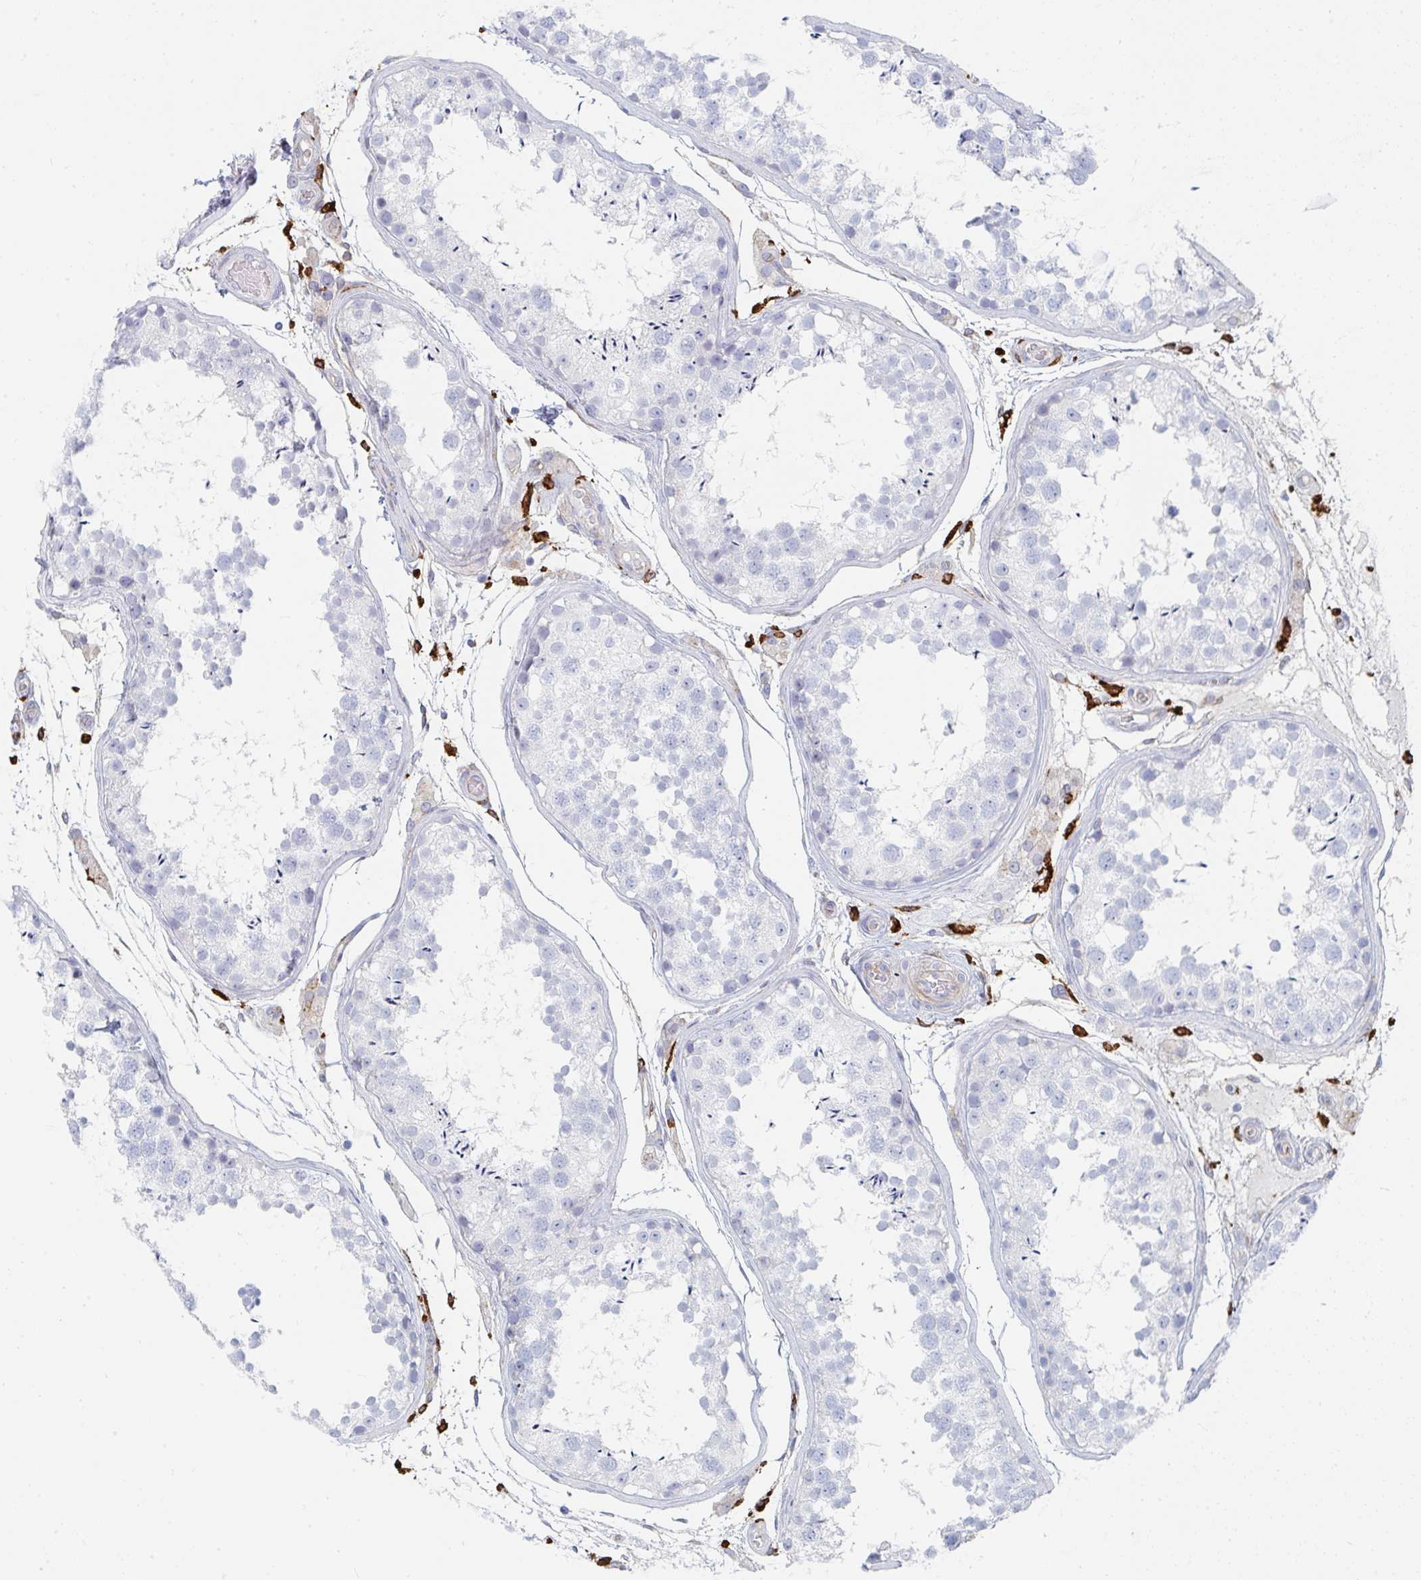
{"staining": {"intensity": "negative", "quantity": "none", "location": "none"}, "tissue": "testis", "cell_type": "Cells in seminiferous ducts", "image_type": "normal", "snomed": [{"axis": "morphology", "description": "Normal tissue, NOS"}, {"axis": "topography", "description": "Testis"}], "caption": "Protein analysis of benign testis shows no significant expression in cells in seminiferous ducts.", "gene": "DAB2", "patient": {"sex": "male", "age": 29}}